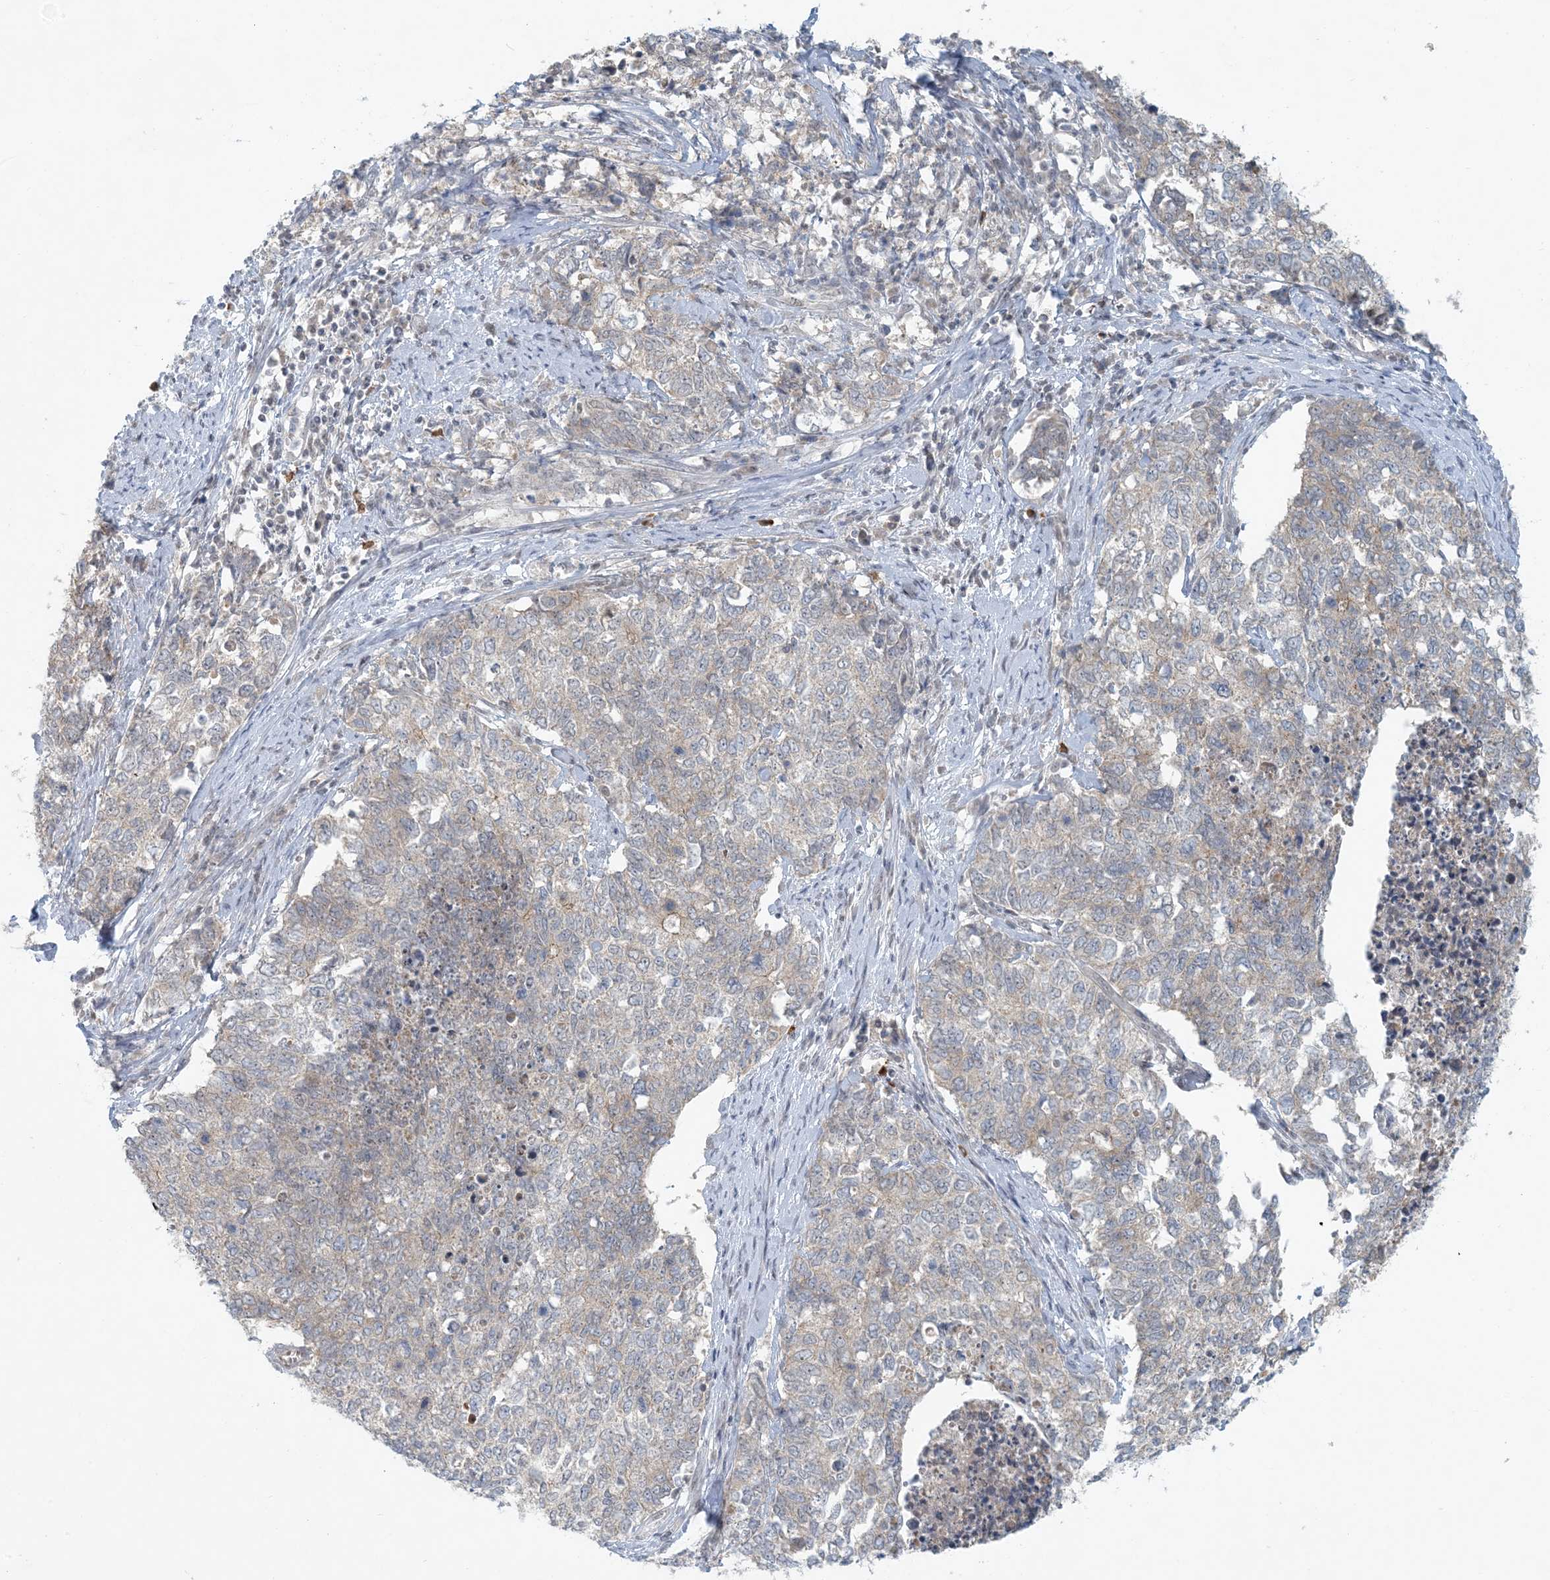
{"staining": {"intensity": "weak", "quantity": "25%-75%", "location": "cytoplasmic/membranous"}, "tissue": "cervical cancer", "cell_type": "Tumor cells", "image_type": "cancer", "snomed": [{"axis": "morphology", "description": "Squamous cell carcinoma, NOS"}, {"axis": "topography", "description": "Cervix"}], "caption": "Tumor cells display weak cytoplasmic/membranous staining in about 25%-75% of cells in squamous cell carcinoma (cervical).", "gene": "OBI1", "patient": {"sex": "female", "age": 63}}